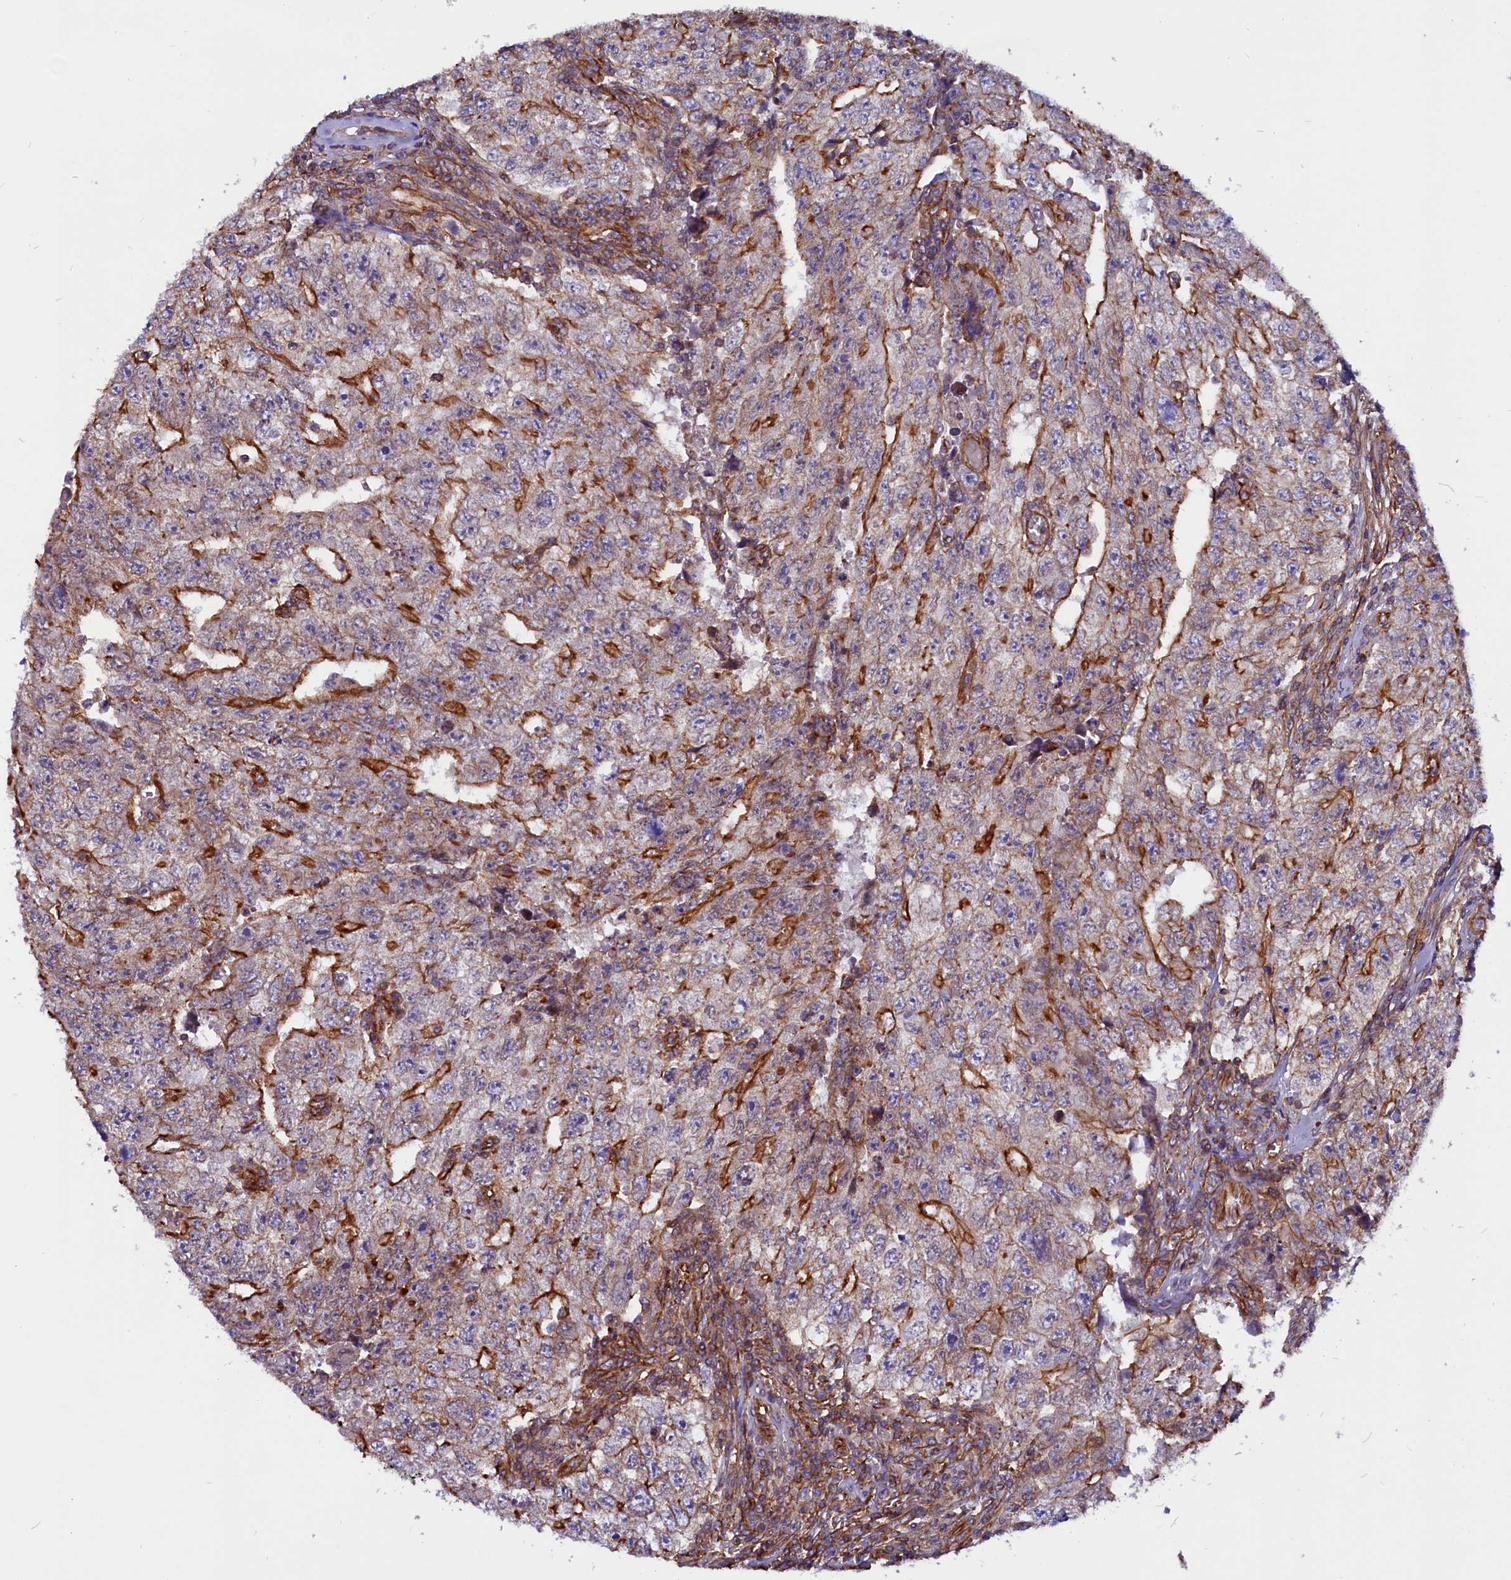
{"staining": {"intensity": "strong", "quantity": "<25%", "location": "cytoplasmic/membranous"}, "tissue": "testis cancer", "cell_type": "Tumor cells", "image_type": "cancer", "snomed": [{"axis": "morphology", "description": "Carcinoma, Embryonal, NOS"}, {"axis": "topography", "description": "Testis"}], "caption": "Embryonal carcinoma (testis) tissue demonstrates strong cytoplasmic/membranous positivity in approximately <25% of tumor cells", "gene": "ZNF749", "patient": {"sex": "male", "age": 17}}